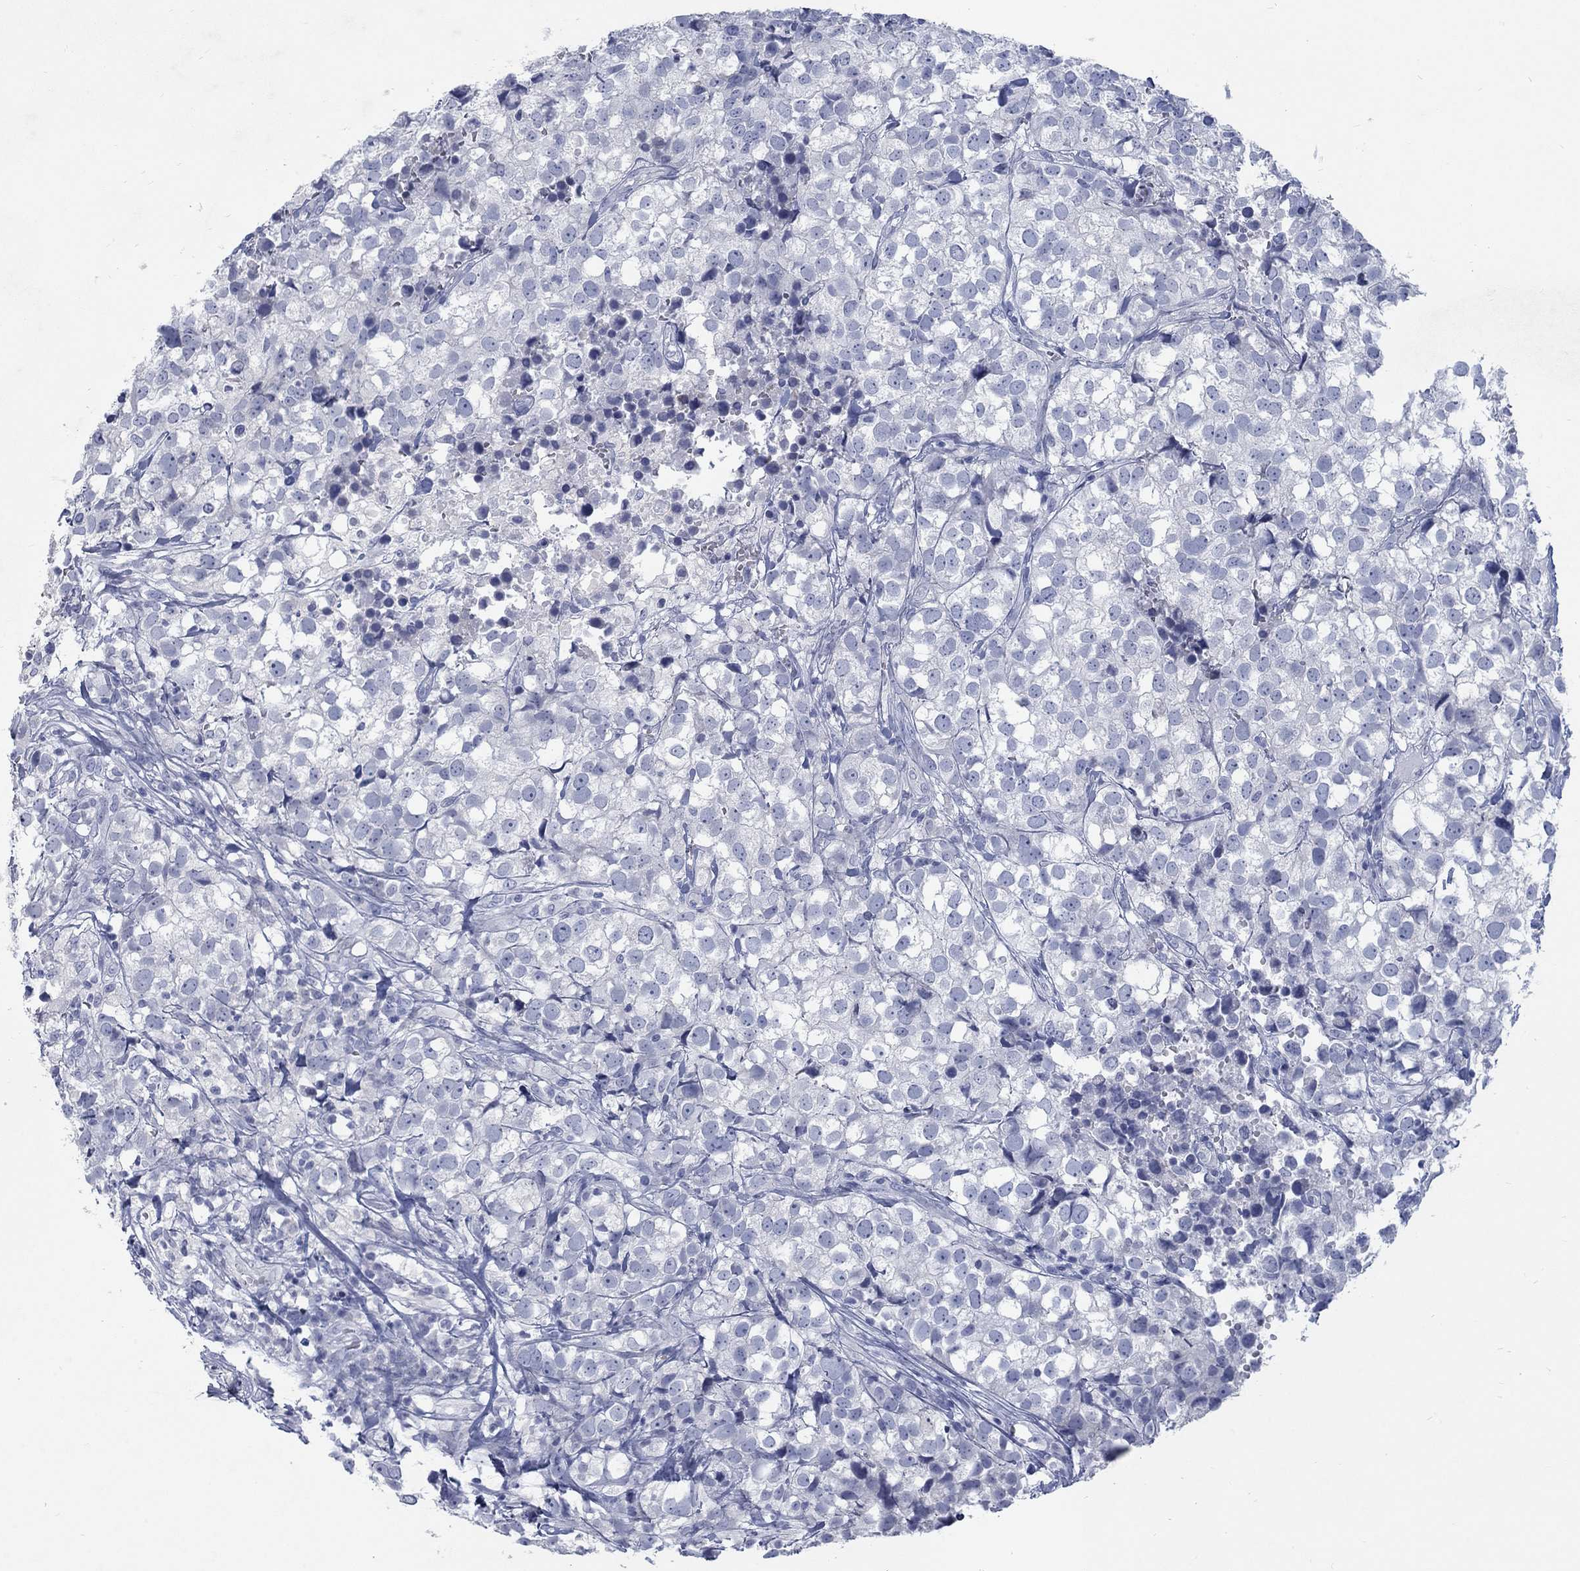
{"staining": {"intensity": "negative", "quantity": "none", "location": "none"}, "tissue": "breast cancer", "cell_type": "Tumor cells", "image_type": "cancer", "snomed": [{"axis": "morphology", "description": "Duct carcinoma"}, {"axis": "topography", "description": "Breast"}], "caption": "There is no significant staining in tumor cells of intraductal carcinoma (breast).", "gene": "RFTN2", "patient": {"sex": "female", "age": 30}}